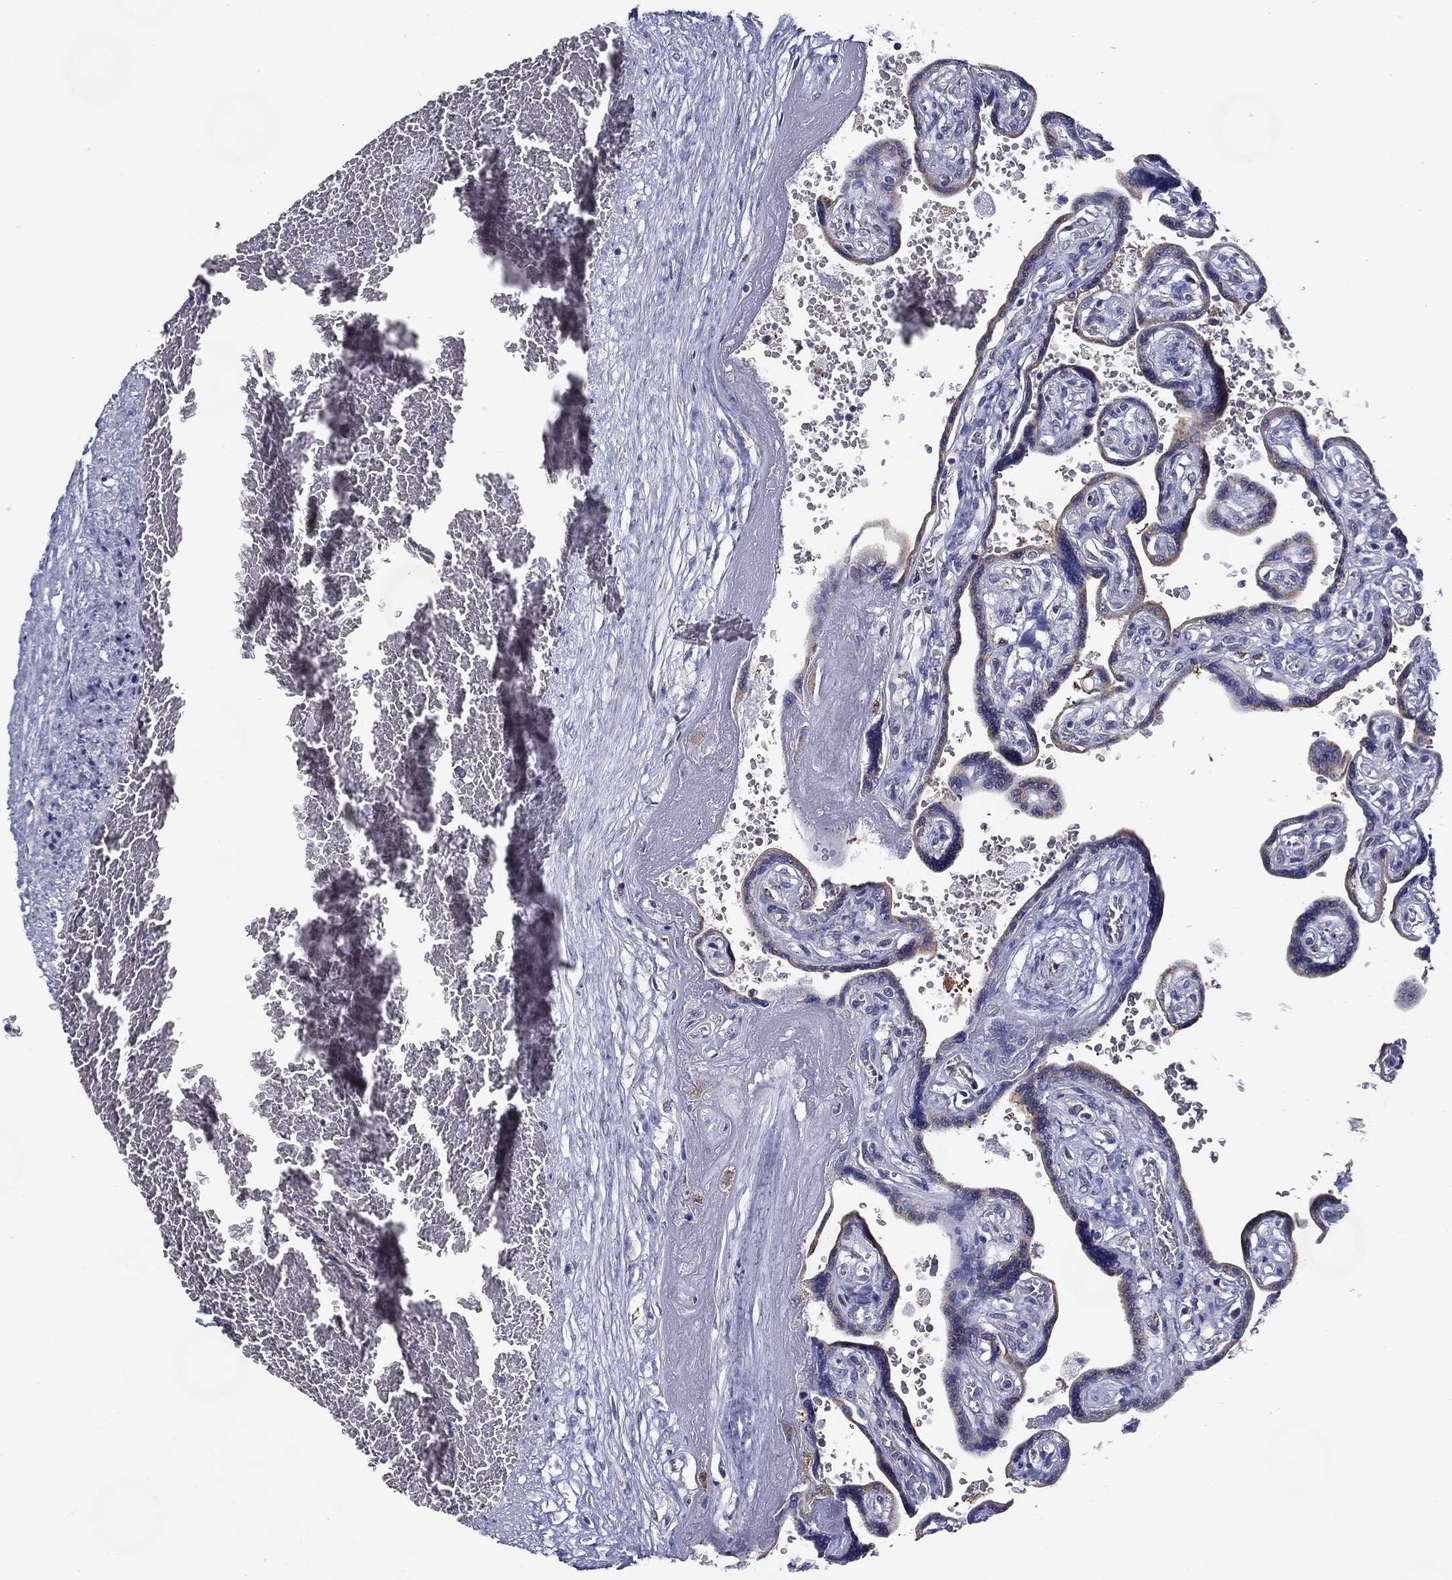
{"staining": {"intensity": "negative", "quantity": "none", "location": "none"}, "tissue": "placenta", "cell_type": "Decidual cells", "image_type": "normal", "snomed": [{"axis": "morphology", "description": "Normal tissue, NOS"}, {"axis": "topography", "description": "Placenta"}], "caption": "Immunohistochemistry photomicrograph of normal placenta stained for a protein (brown), which displays no staining in decidual cells. (DAB (3,3'-diaminobenzidine) IHC with hematoxylin counter stain).", "gene": "C19orf18", "patient": {"sex": "female", "age": 32}}